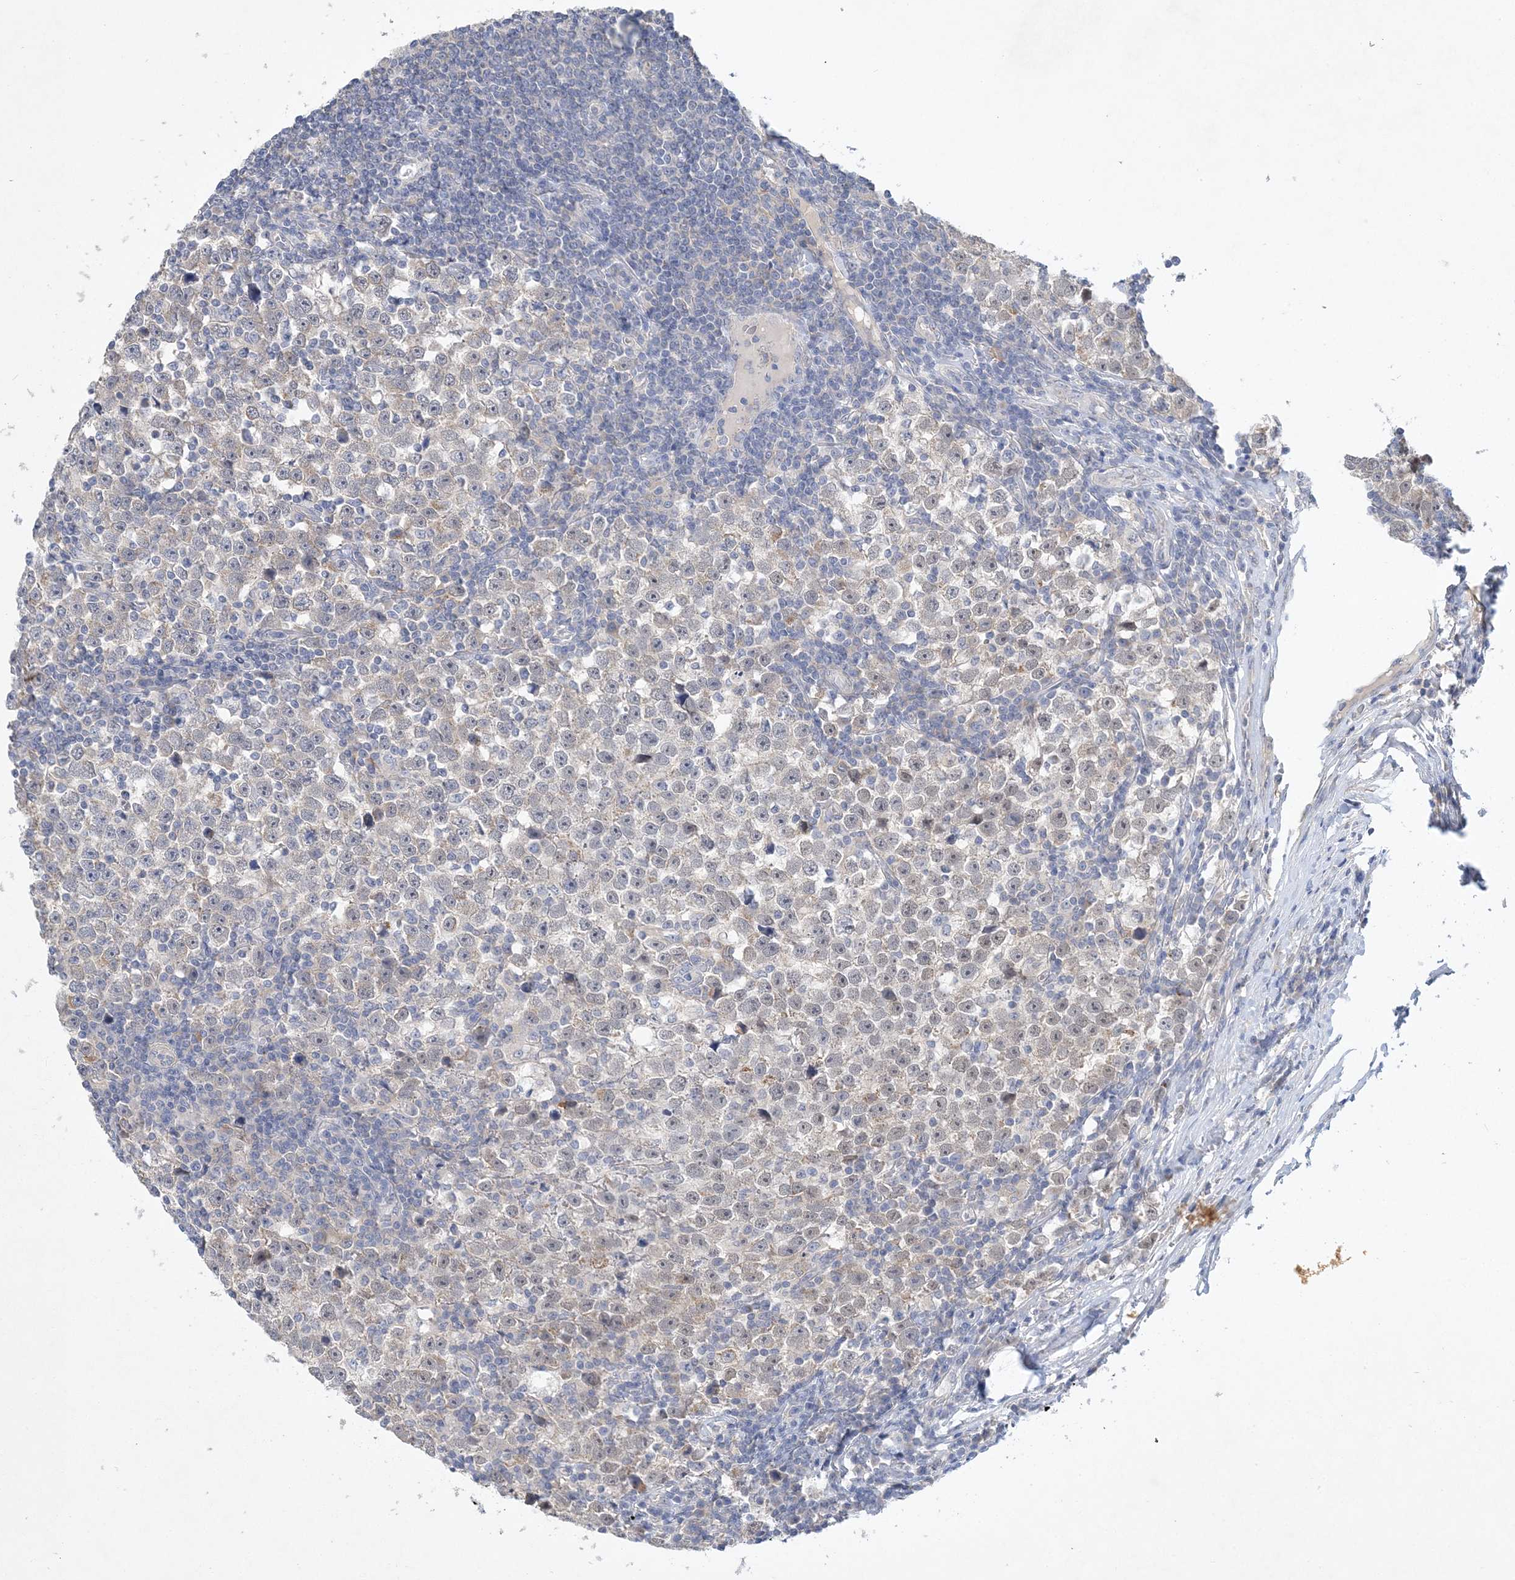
{"staining": {"intensity": "negative", "quantity": "none", "location": "none"}, "tissue": "testis cancer", "cell_type": "Tumor cells", "image_type": "cancer", "snomed": [{"axis": "morphology", "description": "Normal tissue, NOS"}, {"axis": "morphology", "description": "Seminoma, NOS"}, {"axis": "topography", "description": "Testis"}], "caption": "Immunohistochemical staining of human testis seminoma exhibits no significant staining in tumor cells.", "gene": "ANKRD35", "patient": {"sex": "male", "age": 43}}